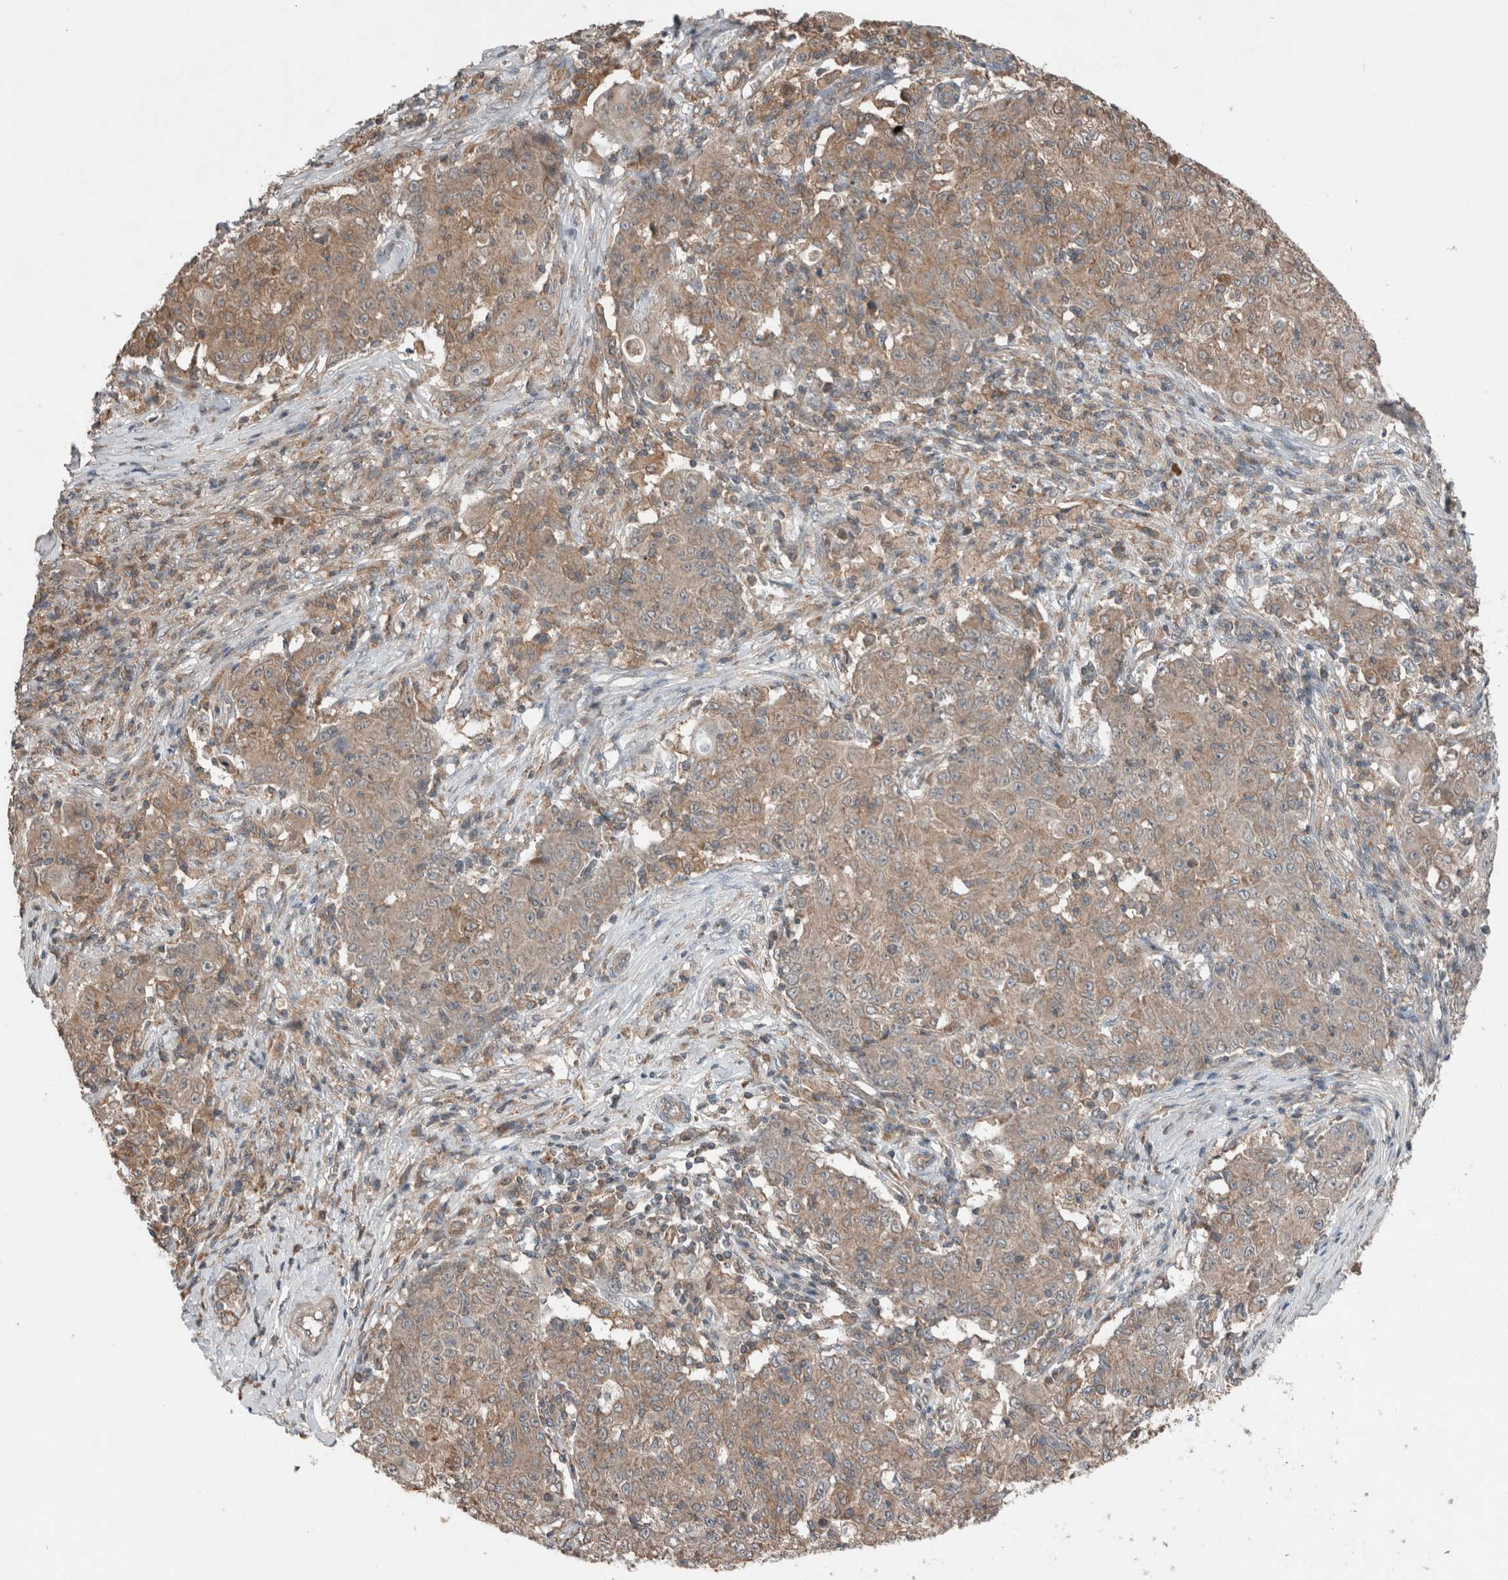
{"staining": {"intensity": "weak", "quantity": ">75%", "location": "cytoplasmic/membranous"}, "tissue": "ovarian cancer", "cell_type": "Tumor cells", "image_type": "cancer", "snomed": [{"axis": "morphology", "description": "Carcinoma, endometroid"}, {"axis": "topography", "description": "Ovary"}], "caption": "IHC of human ovarian cancer (endometroid carcinoma) demonstrates low levels of weak cytoplasmic/membranous positivity in about >75% of tumor cells.", "gene": "KLK14", "patient": {"sex": "female", "age": 42}}